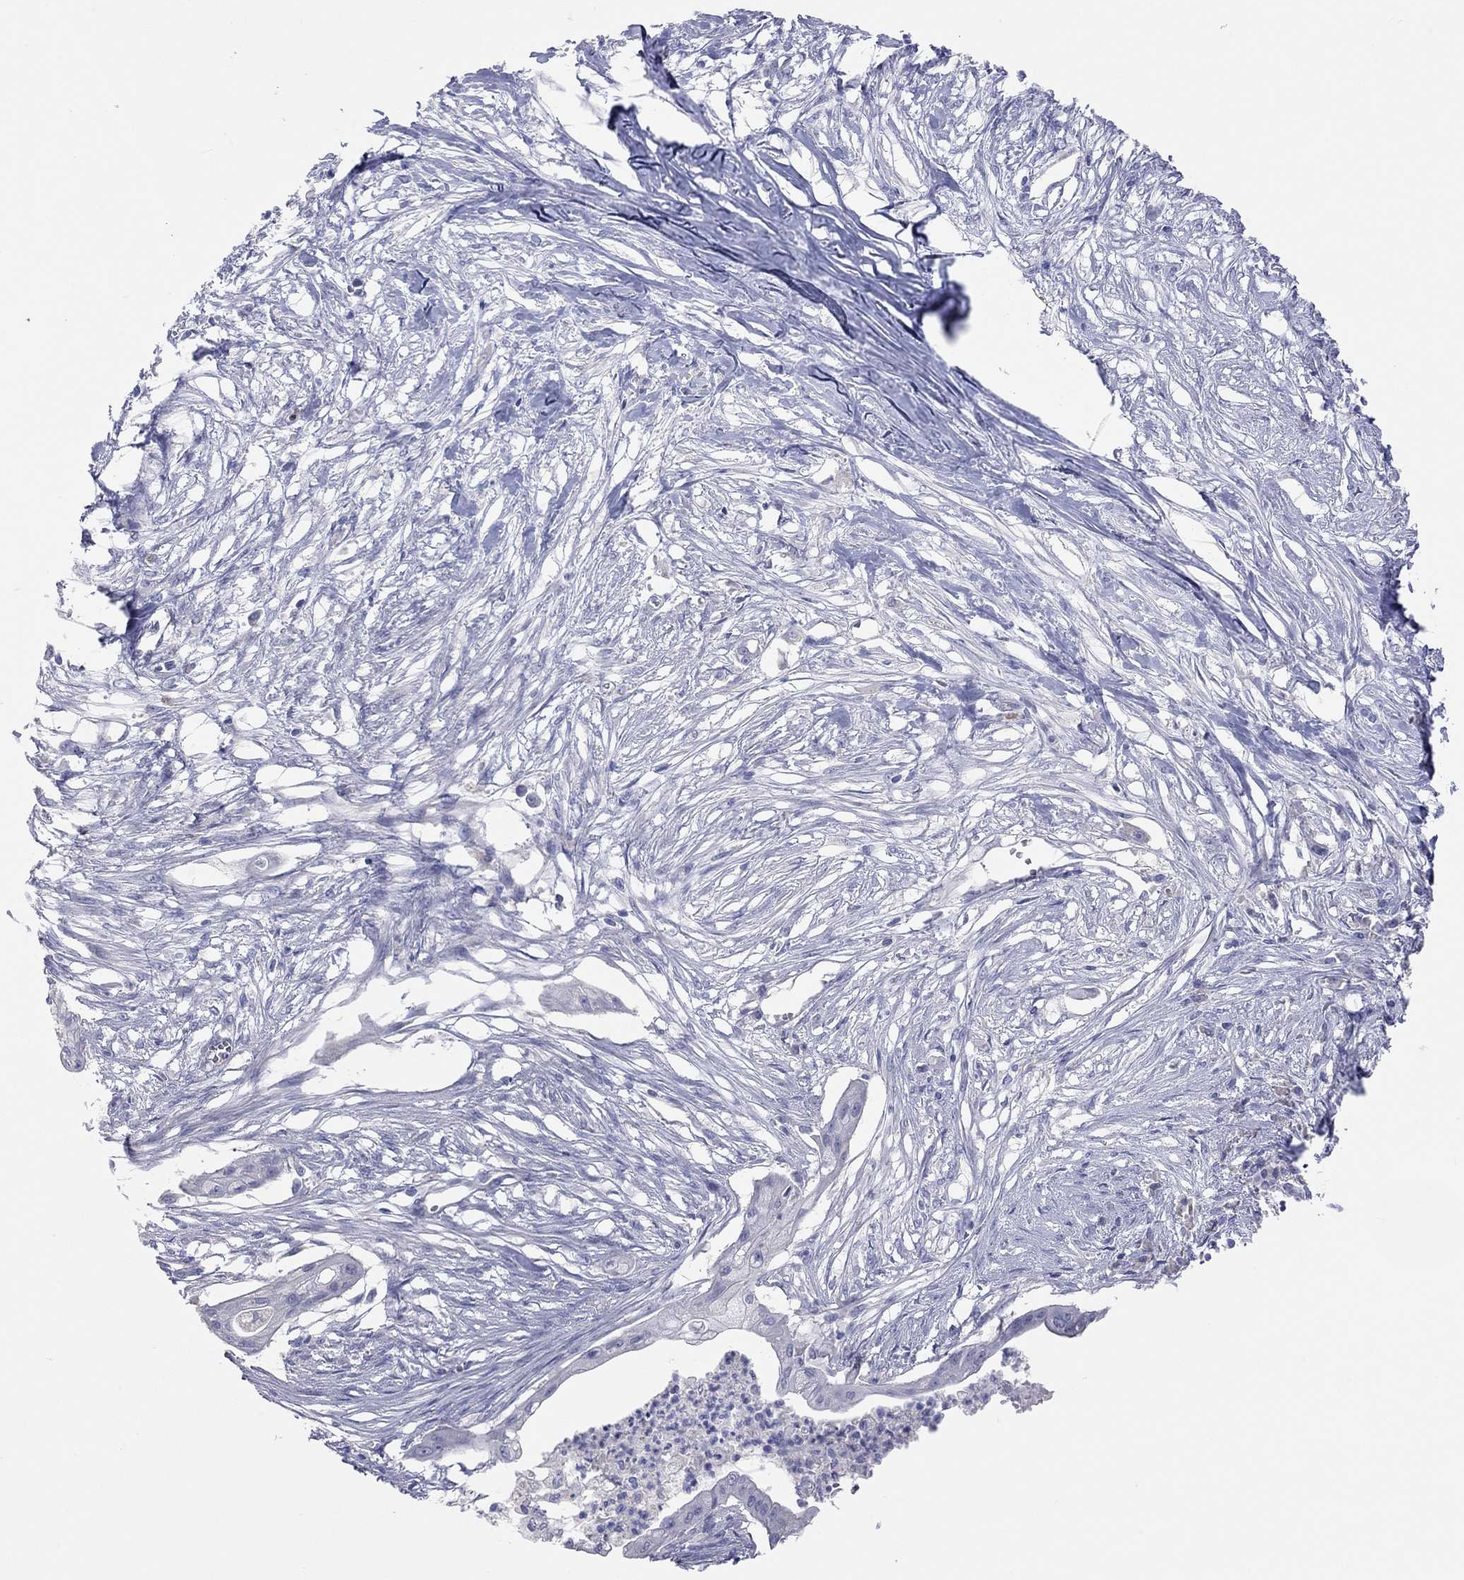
{"staining": {"intensity": "negative", "quantity": "none", "location": "none"}, "tissue": "pancreatic cancer", "cell_type": "Tumor cells", "image_type": "cancer", "snomed": [{"axis": "morphology", "description": "Normal tissue, NOS"}, {"axis": "morphology", "description": "Adenocarcinoma, NOS"}, {"axis": "topography", "description": "Pancreas"}], "caption": "Photomicrograph shows no significant protein staining in tumor cells of adenocarcinoma (pancreatic).", "gene": "KCNB1", "patient": {"sex": "female", "age": 58}}